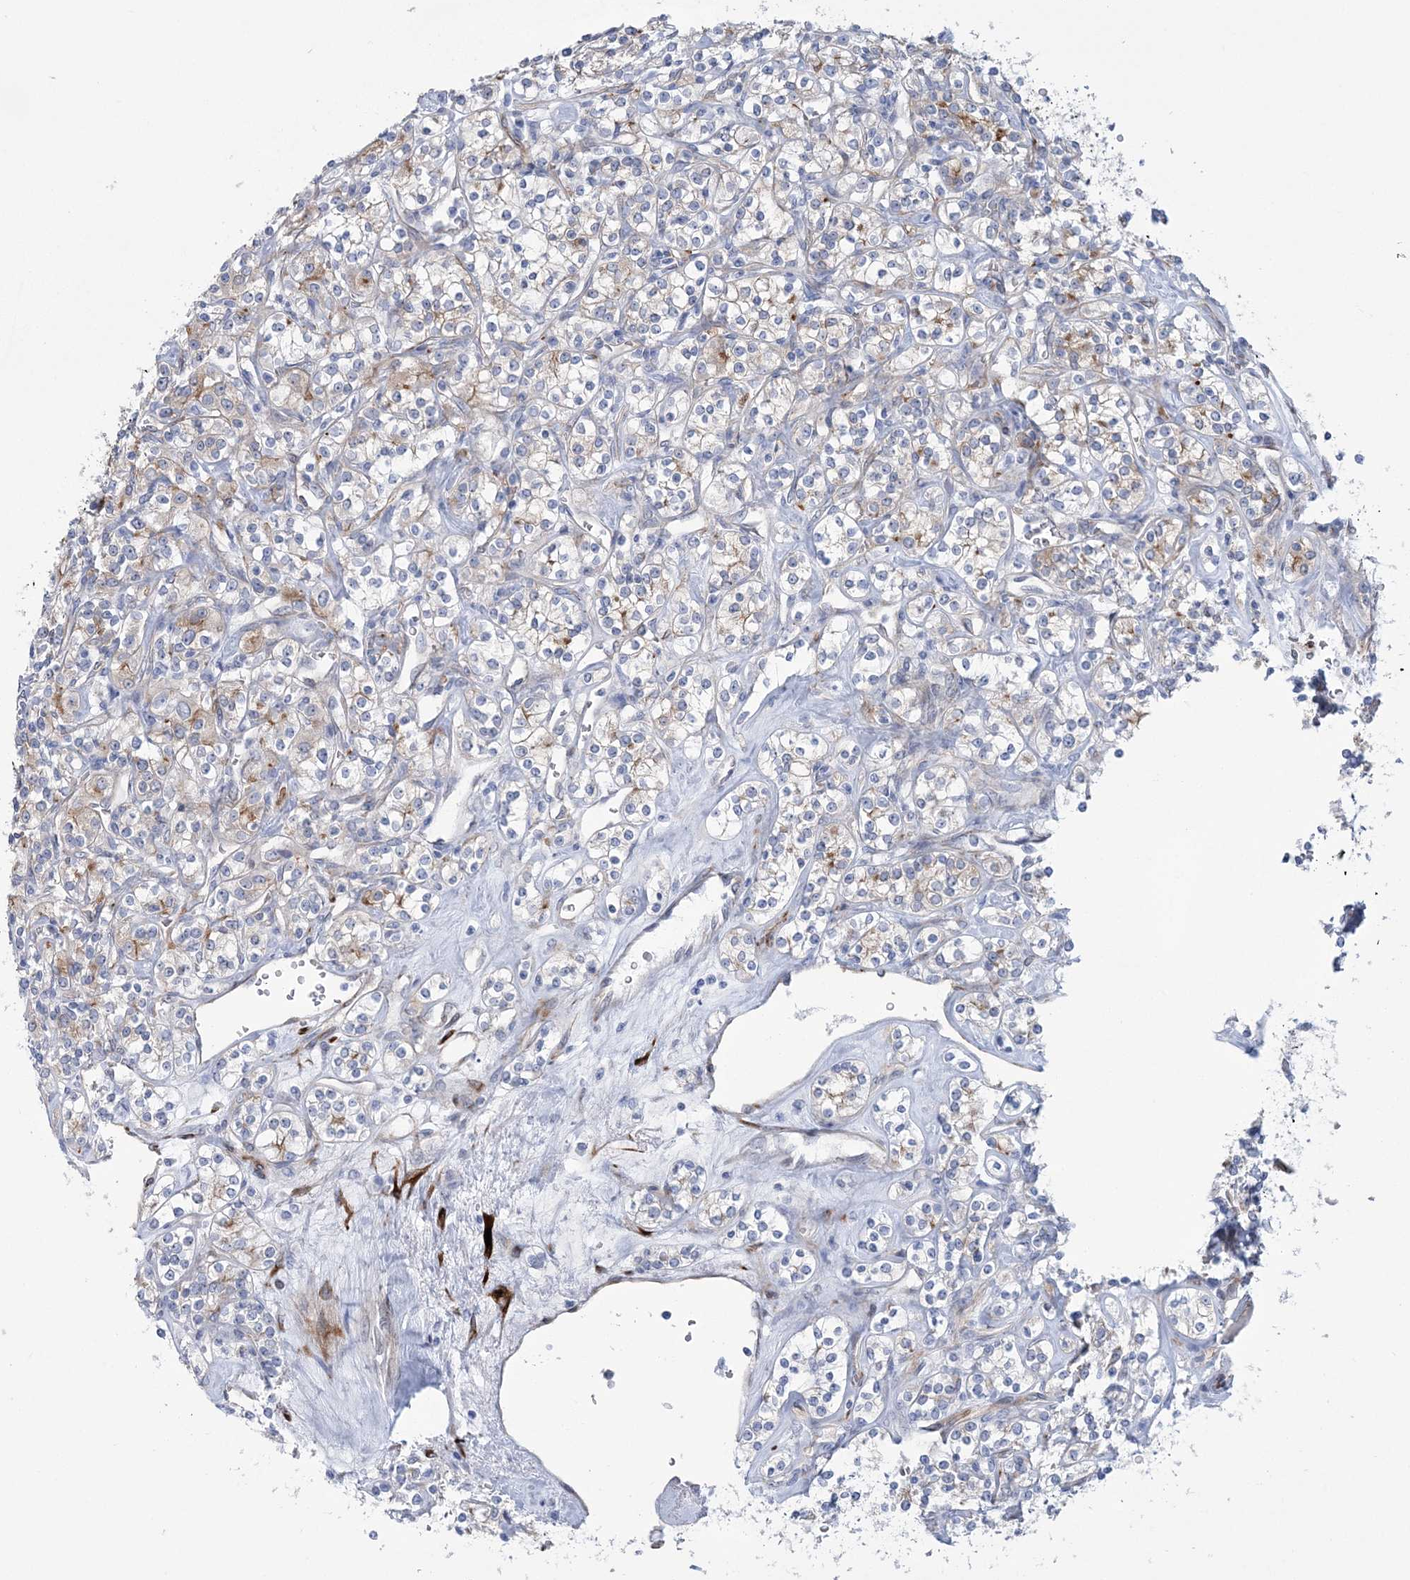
{"staining": {"intensity": "weak", "quantity": "<25%", "location": "cytoplasmic/membranous"}, "tissue": "renal cancer", "cell_type": "Tumor cells", "image_type": "cancer", "snomed": [{"axis": "morphology", "description": "Adenocarcinoma, NOS"}, {"axis": "topography", "description": "Kidney"}], "caption": "IHC of human renal cancer reveals no positivity in tumor cells.", "gene": "RAB11FIP5", "patient": {"sex": "male", "age": 77}}